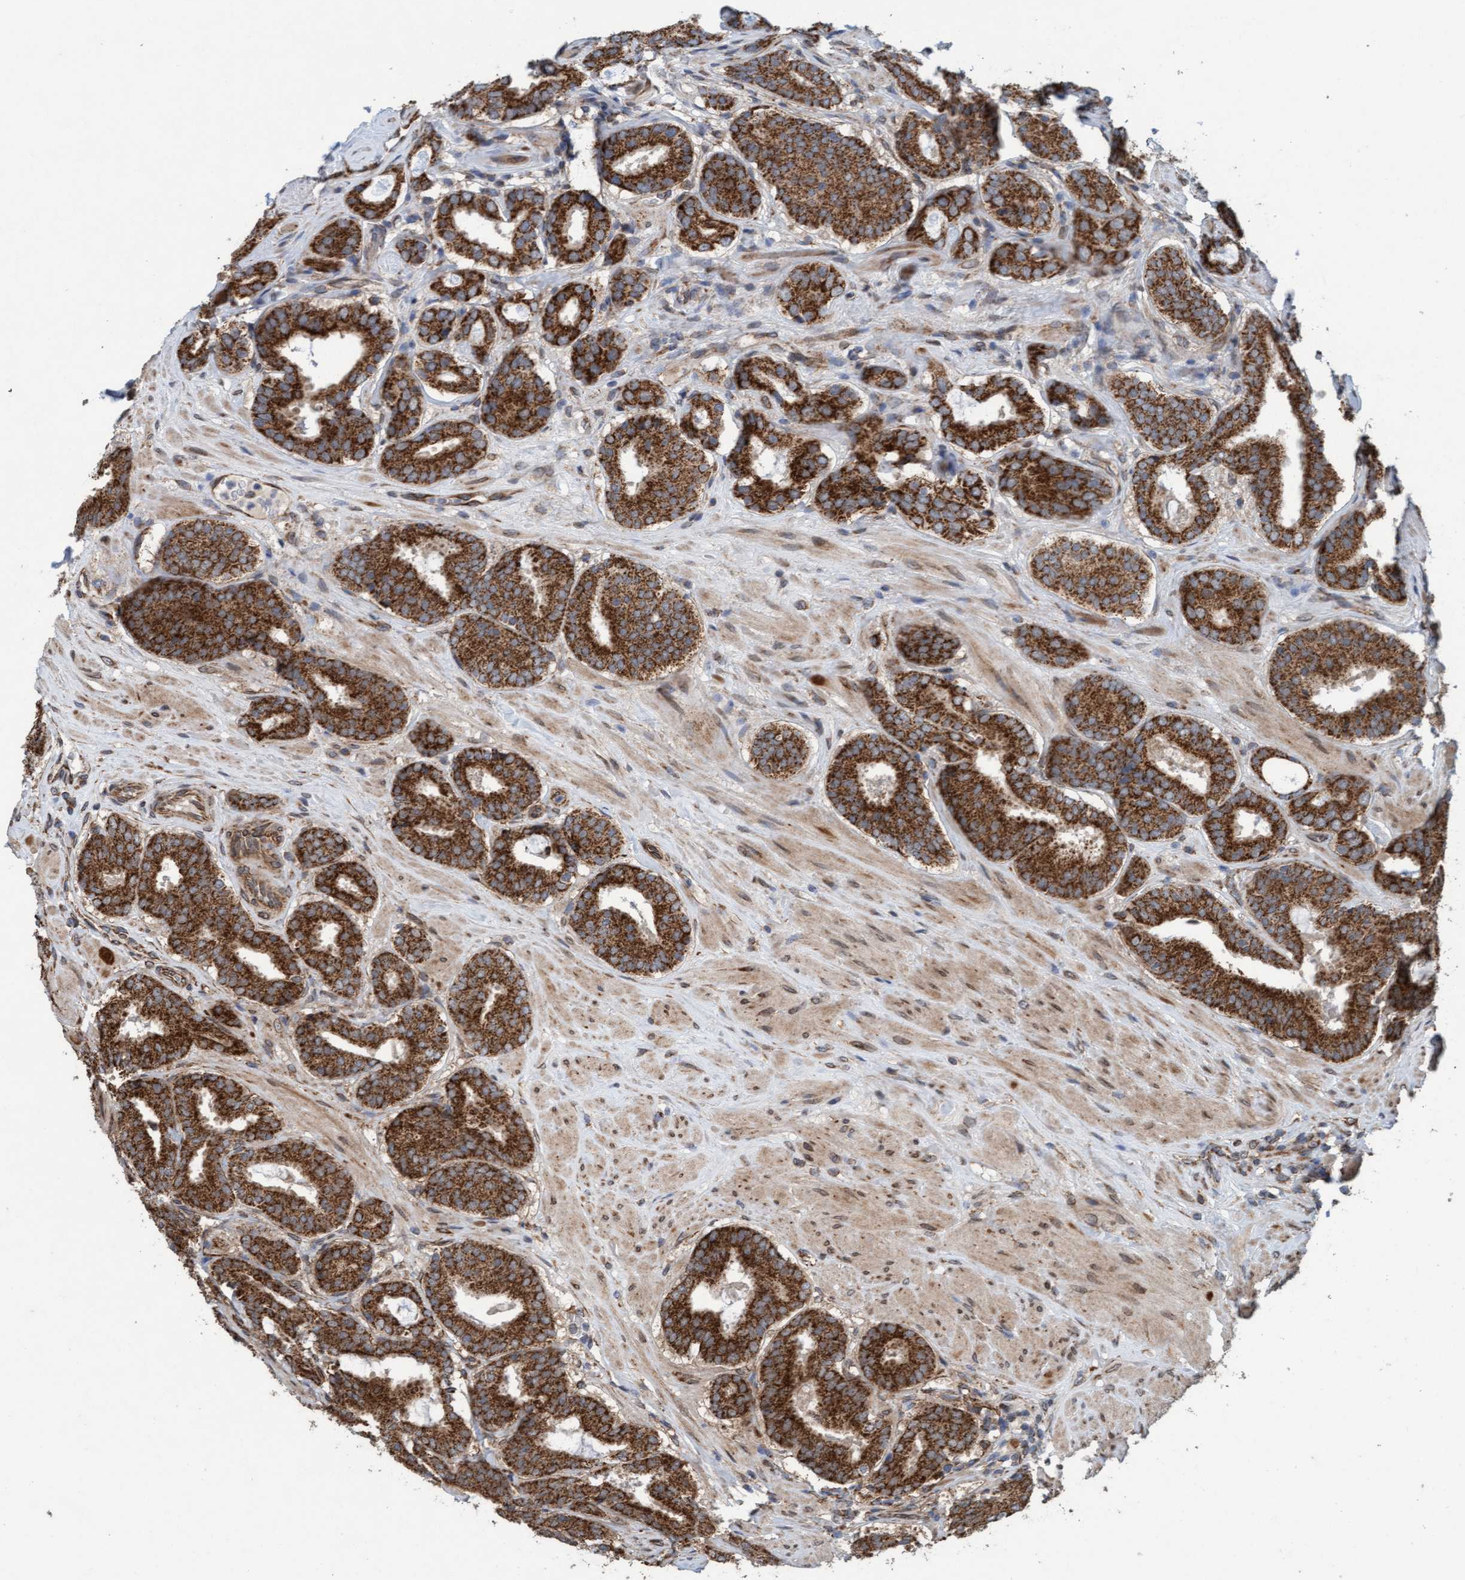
{"staining": {"intensity": "strong", "quantity": ">75%", "location": "cytoplasmic/membranous"}, "tissue": "prostate cancer", "cell_type": "Tumor cells", "image_type": "cancer", "snomed": [{"axis": "morphology", "description": "Adenocarcinoma, Low grade"}, {"axis": "topography", "description": "Prostate"}], "caption": "Prostate cancer stained with a protein marker exhibits strong staining in tumor cells.", "gene": "MRPS23", "patient": {"sex": "male", "age": 69}}